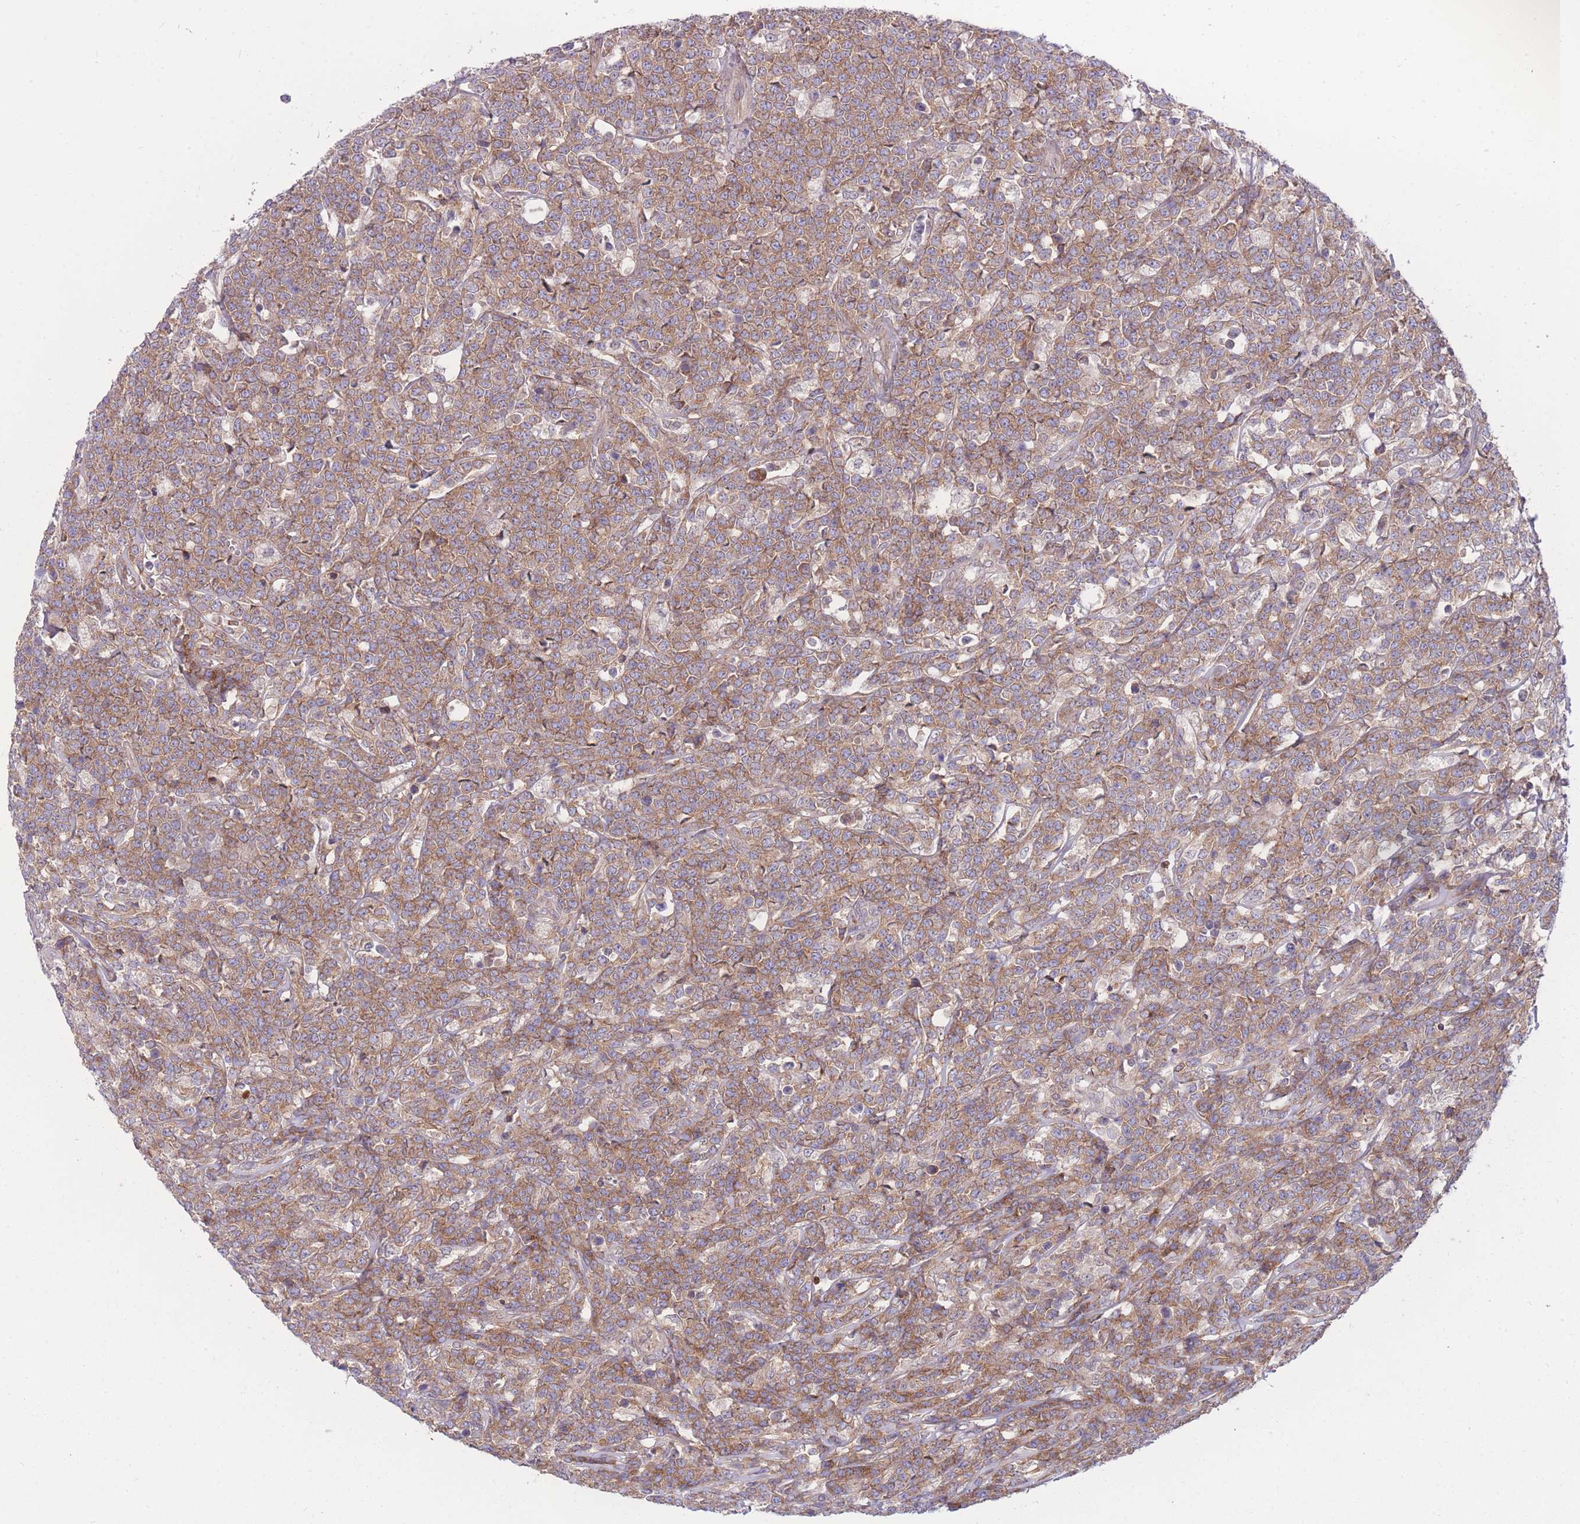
{"staining": {"intensity": "moderate", "quantity": ">75%", "location": "cytoplasmic/membranous"}, "tissue": "lymphoma", "cell_type": "Tumor cells", "image_type": "cancer", "snomed": [{"axis": "morphology", "description": "Malignant lymphoma, non-Hodgkin's type, High grade"}, {"axis": "topography", "description": "Small intestine"}], "caption": "Tumor cells demonstrate medium levels of moderate cytoplasmic/membranous positivity in approximately >75% of cells in high-grade malignant lymphoma, non-Hodgkin's type. Immunohistochemistry stains the protein of interest in brown and the nuclei are stained blue.", "gene": "RIC8A", "patient": {"sex": "male", "age": 8}}